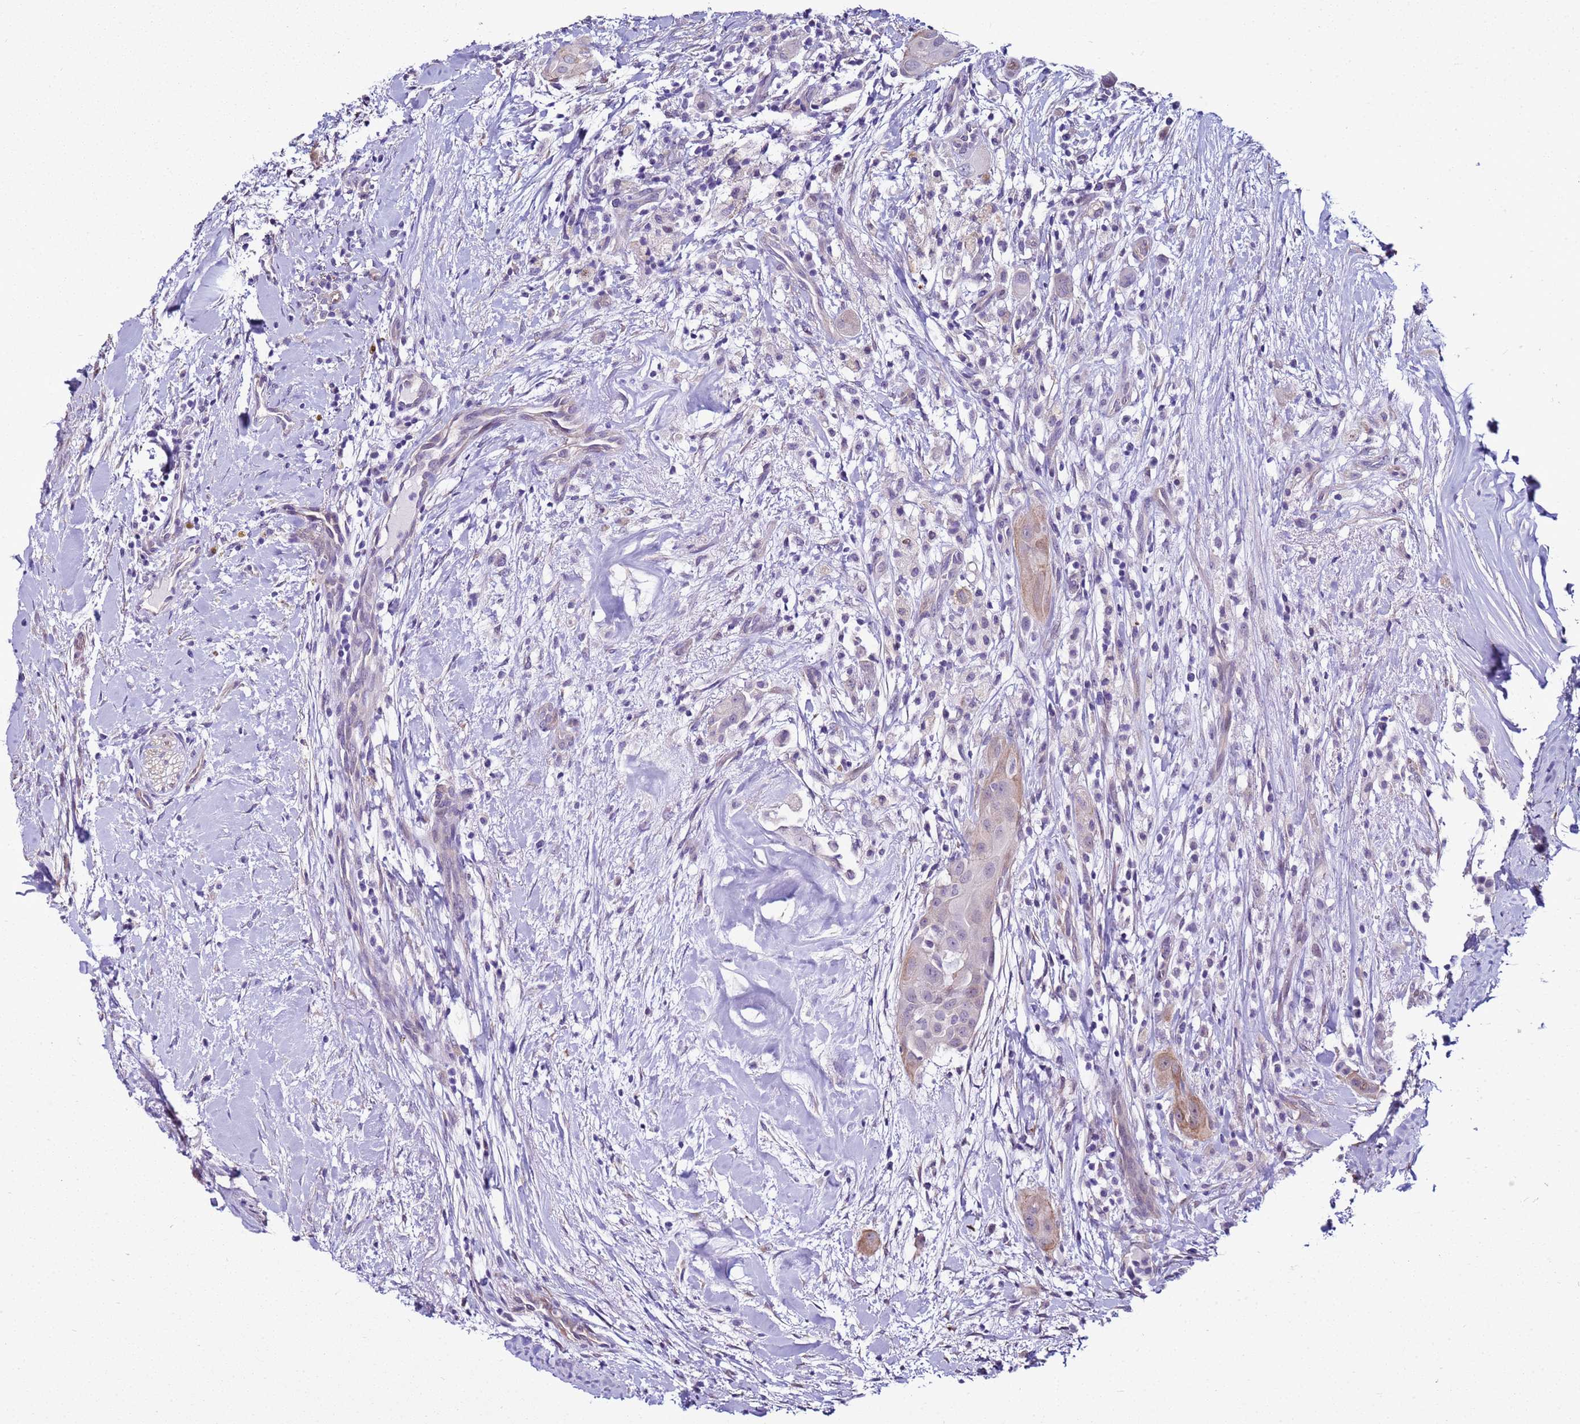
{"staining": {"intensity": "negative", "quantity": "none", "location": "none"}, "tissue": "thyroid cancer", "cell_type": "Tumor cells", "image_type": "cancer", "snomed": [{"axis": "morphology", "description": "Normal tissue, NOS"}, {"axis": "morphology", "description": "Papillary adenocarcinoma, NOS"}, {"axis": "topography", "description": "Thyroid gland"}], "caption": "An immunohistochemistry photomicrograph of papillary adenocarcinoma (thyroid) is shown. There is no staining in tumor cells of papillary adenocarcinoma (thyroid). (Immunohistochemistry, brightfield microscopy, high magnification).", "gene": "LRRC10B", "patient": {"sex": "female", "age": 59}}